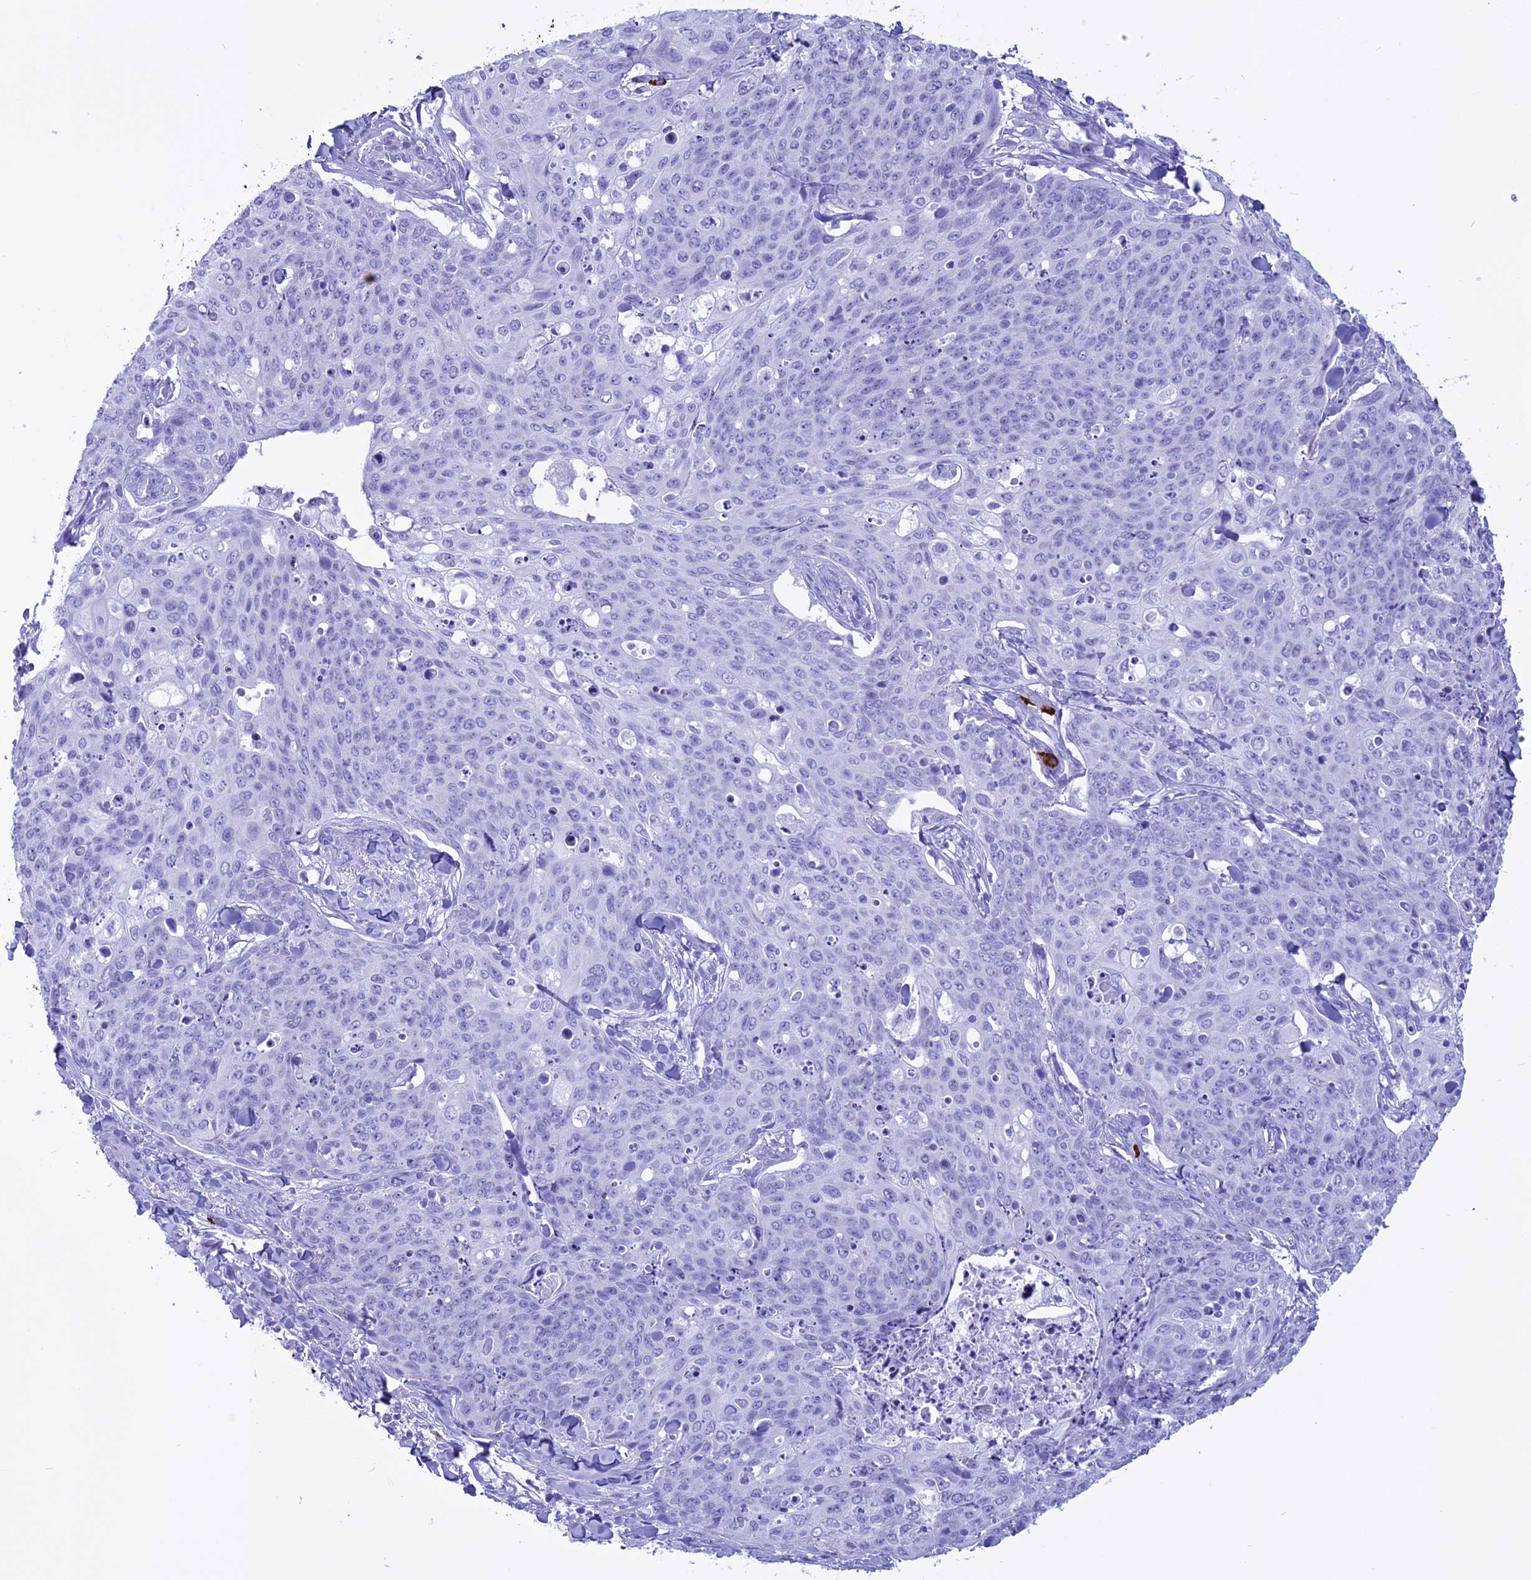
{"staining": {"intensity": "negative", "quantity": "none", "location": "none"}, "tissue": "skin cancer", "cell_type": "Tumor cells", "image_type": "cancer", "snomed": [{"axis": "morphology", "description": "Squamous cell carcinoma, NOS"}, {"axis": "topography", "description": "Skin"}, {"axis": "topography", "description": "Vulva"}], "caption": "IHC photomicrograph of neoplastic tissue: human skin squamous cell carcinoma stained with DAB exhibits no significant protein positivity in tumor cells.", "gene": "MZB1", "patient": {"sex": "female", "age": 85}}